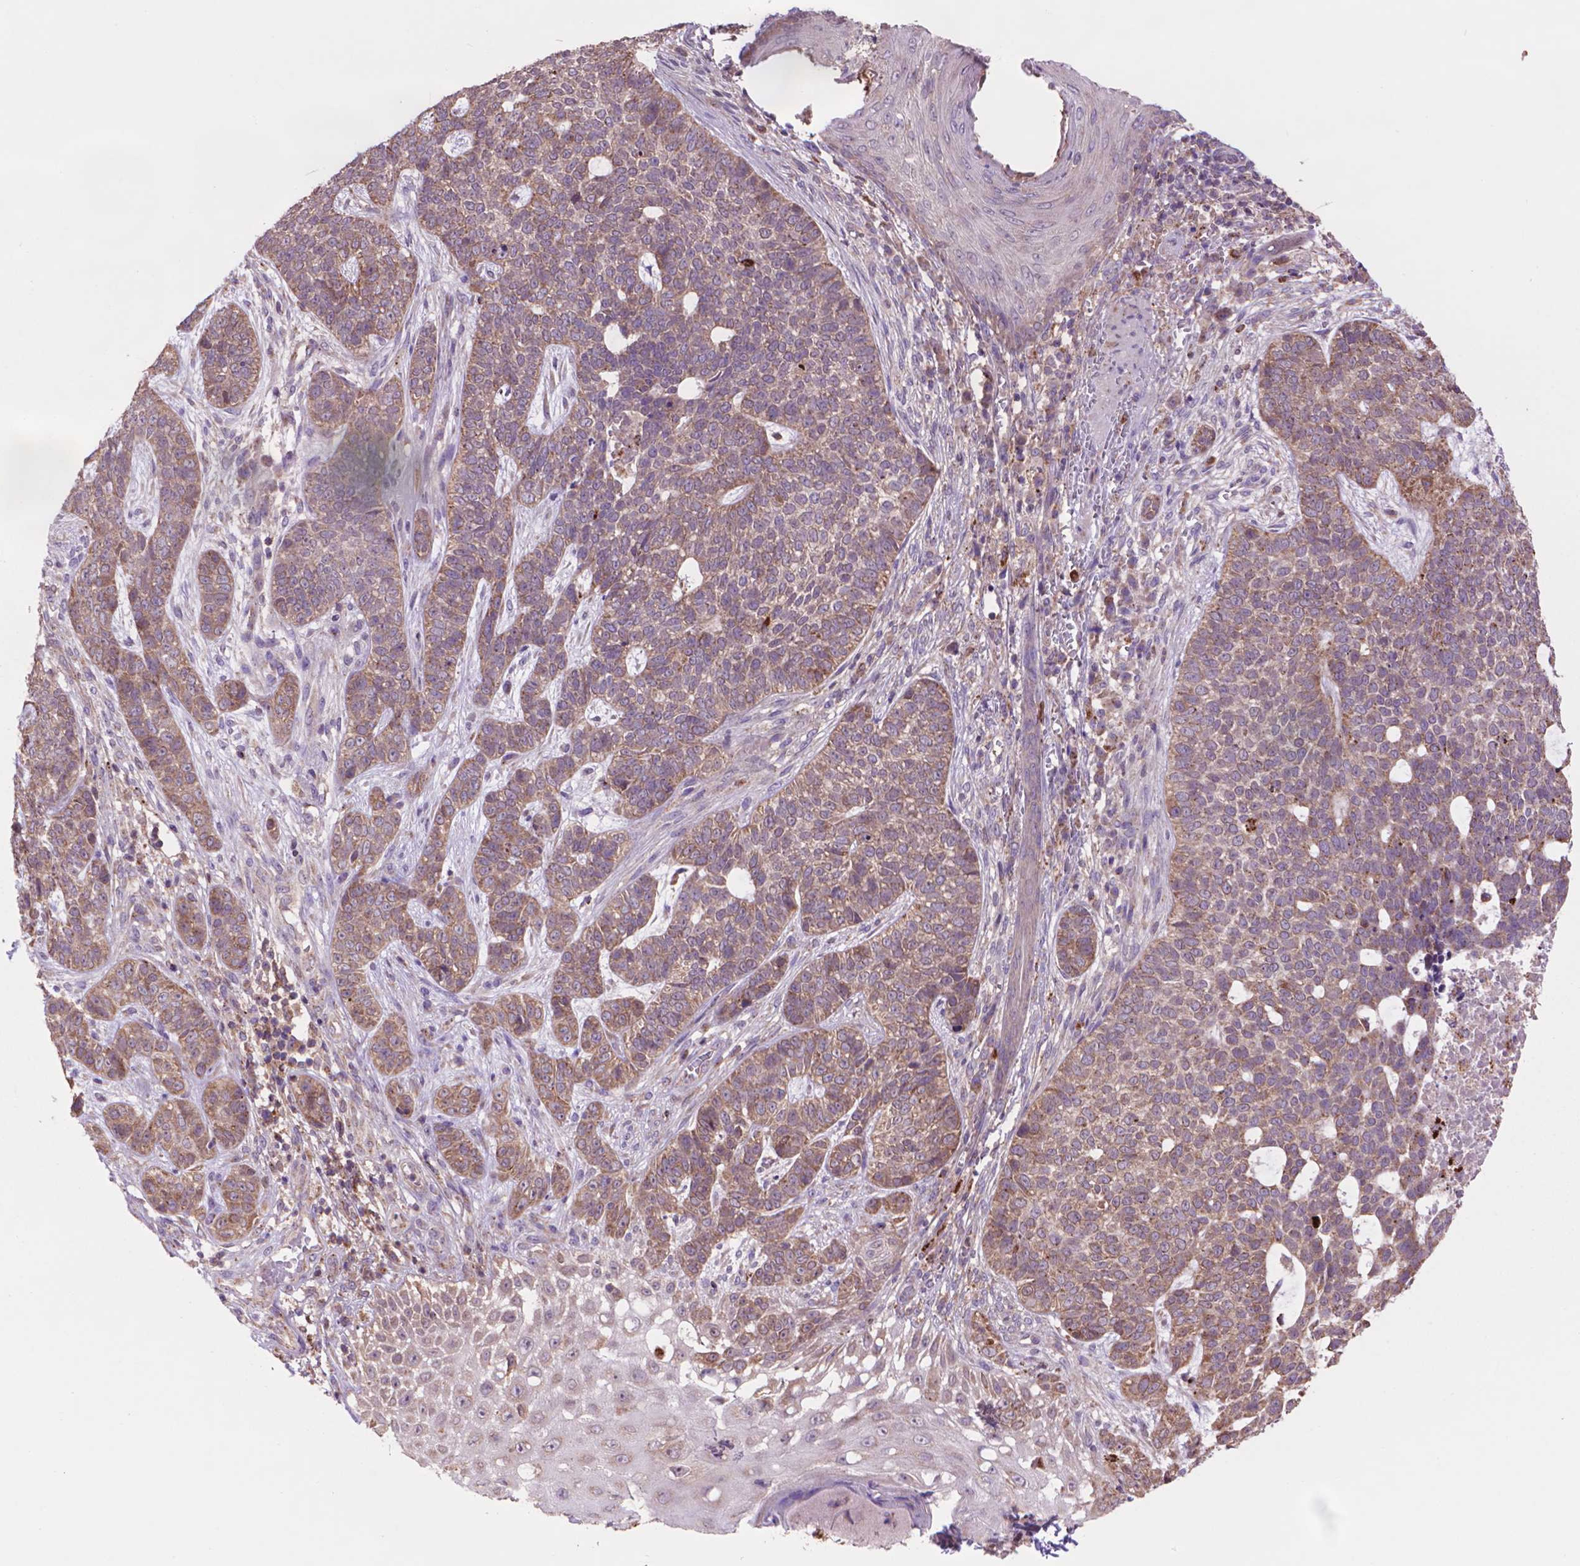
{"staining": {"intensity": "weak", "quantity": ">75%", "location": "cytoplasmic/membranous"}, "tissue": "skin cancer", "cell_type": "Tumor cells", "image_type": "cancer", "snomed": [{"axis": "morphology", "description": "Basal cell carcinoma"}, {"axis": "topography", "description": "Skin"}], "caption": "Brown immunohistochemical staining in human basal cell carcinoma (skin) shows weak cytoplasmic/membranous expression in about >75% of tumor cells. (DAB (3,3'-diaminobenzidine) IHC, brown staining for protein, blue staining for nuclei).", "gene": "GLB1", "patient": {"sex": "female", "age": 69}}